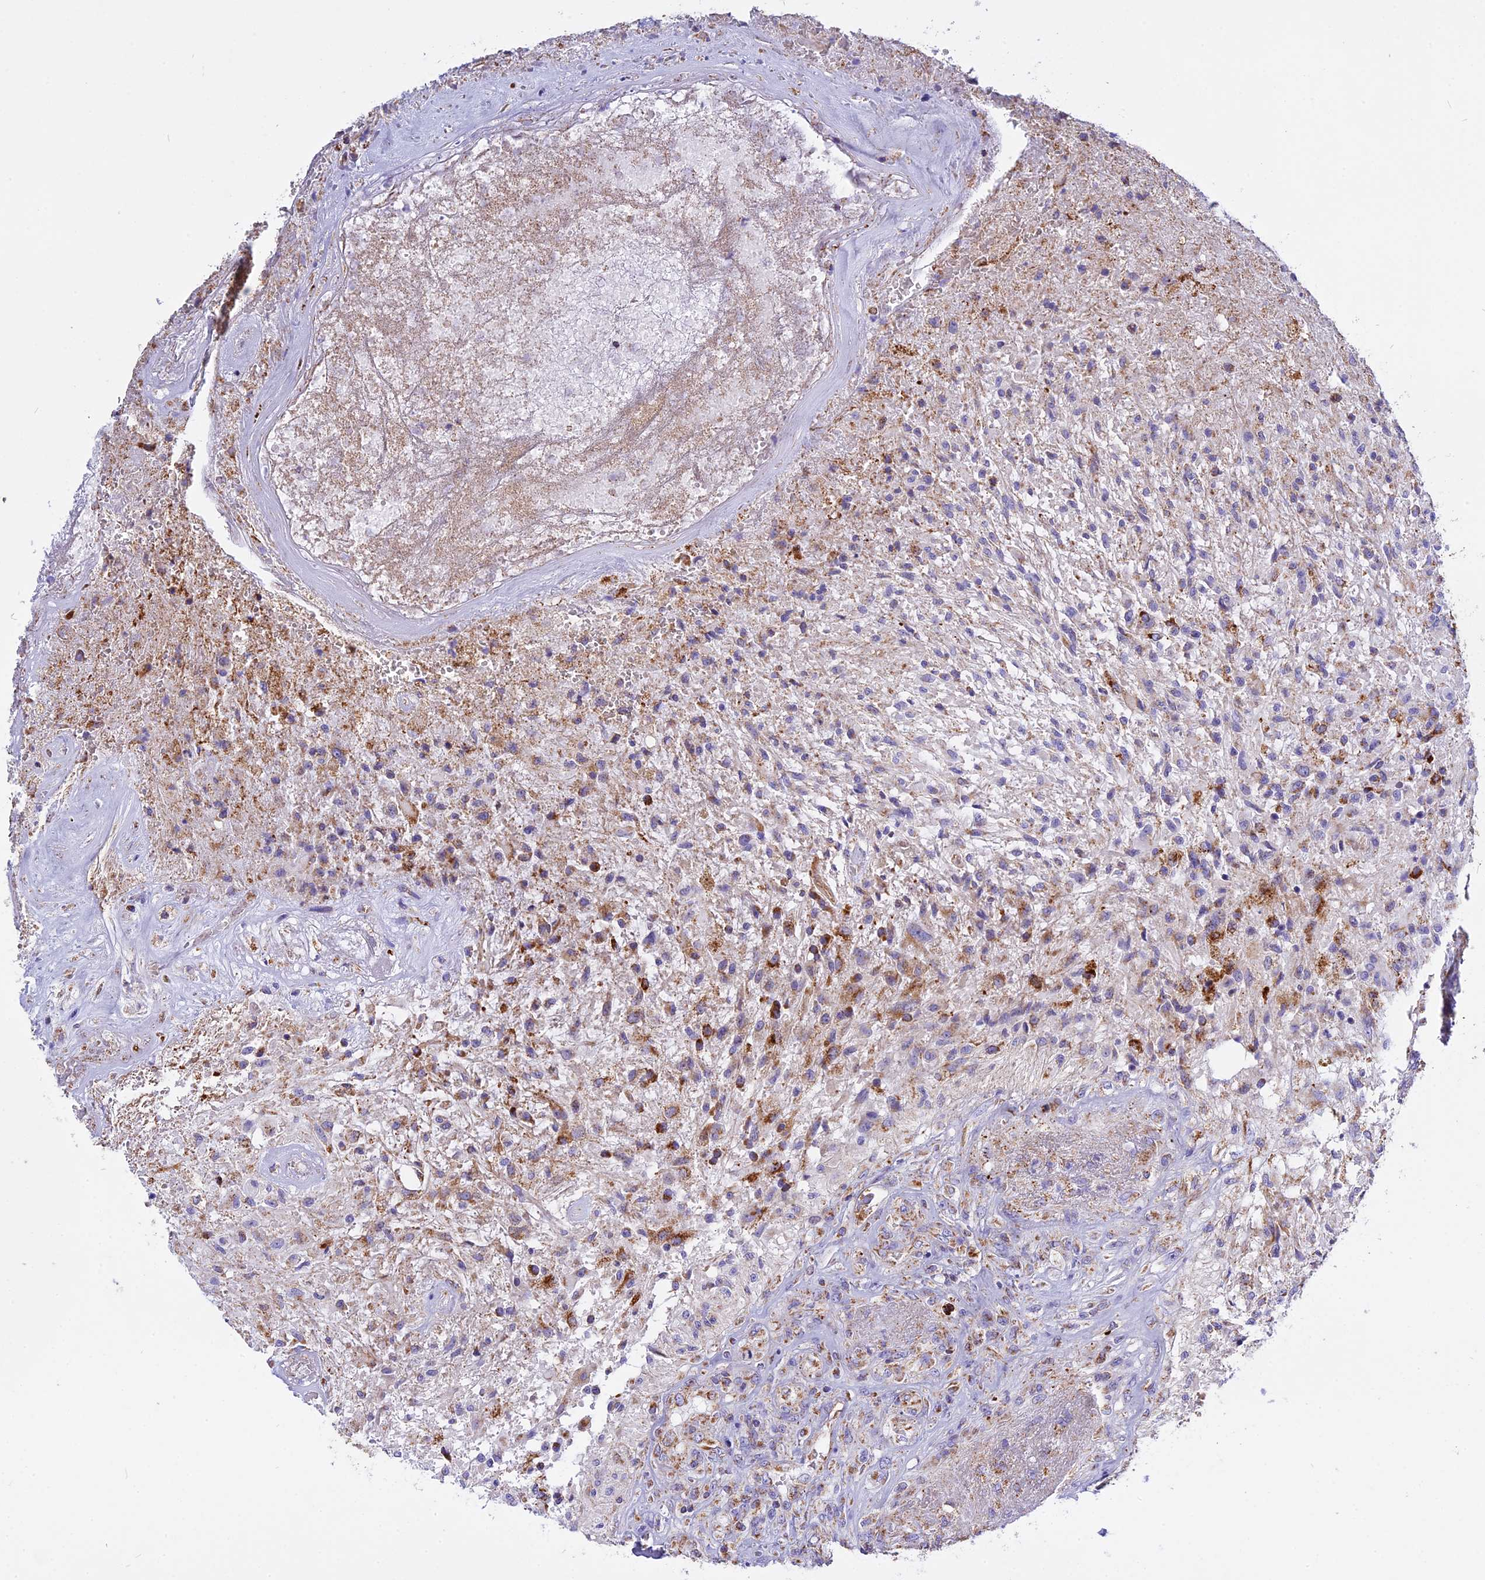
{"staining": {"intensity": "moderate", "quantity": "<25%", "location": "cytoplasmic/membranous"}, "tissue": "glioma", "cell_type": "Tumor cells", "image_type": "cancer", "snomed": [{"axis": "morphology", "description": "Glioma, malignant, High grade"}, {"axis": "topography", "description": "Brain"}], "caption": "Tumor cells show low levels of moderate cytoplasmic/membranous positivity in about <25% of cells in human malignant glioma (high-grade).", "gene": "VDAC2", "patient": {"sex": "male", "age": 56}}